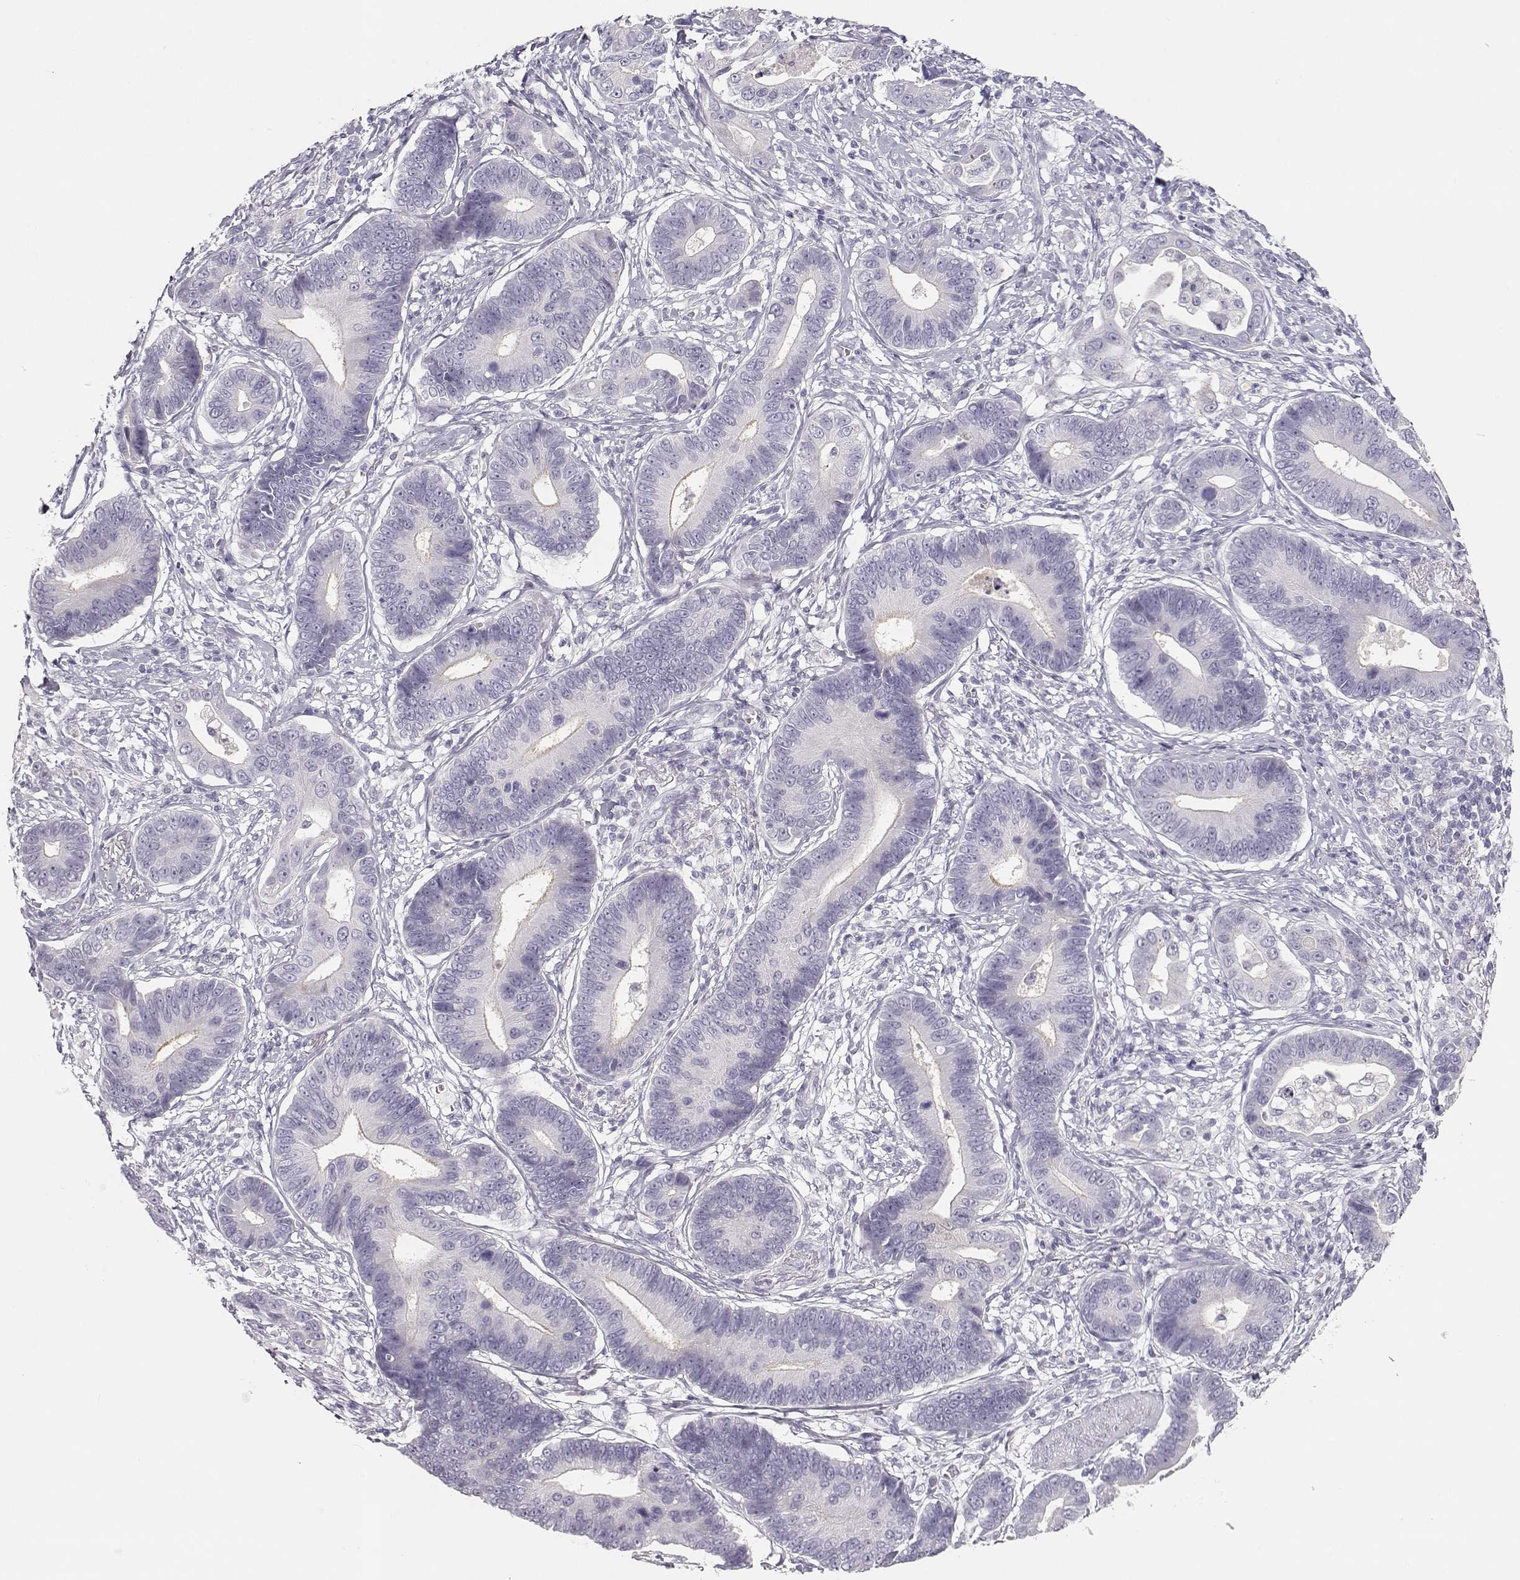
{"staining": {"intensity": "negative", "quantity": "none", "location": "none"}, "tissue": "stomach cancer", "cell_type": "Tumor cells", "image_type": "cancer", "snomed": [{"axis": "morphology", "description": "Adenocarcinoma, NOS"}, {"axis": "topography", "description": "Stomach"}], "caption": "Adenocarcinoma (stomach) was stained to show a protein in brown. There is no significant positivity in tumor cells. (Brightfield microscopy of DAB immunohistochemistry at high magnification).", "gene": "LEPR", "patient": {"sex": "male", "age": 84}}